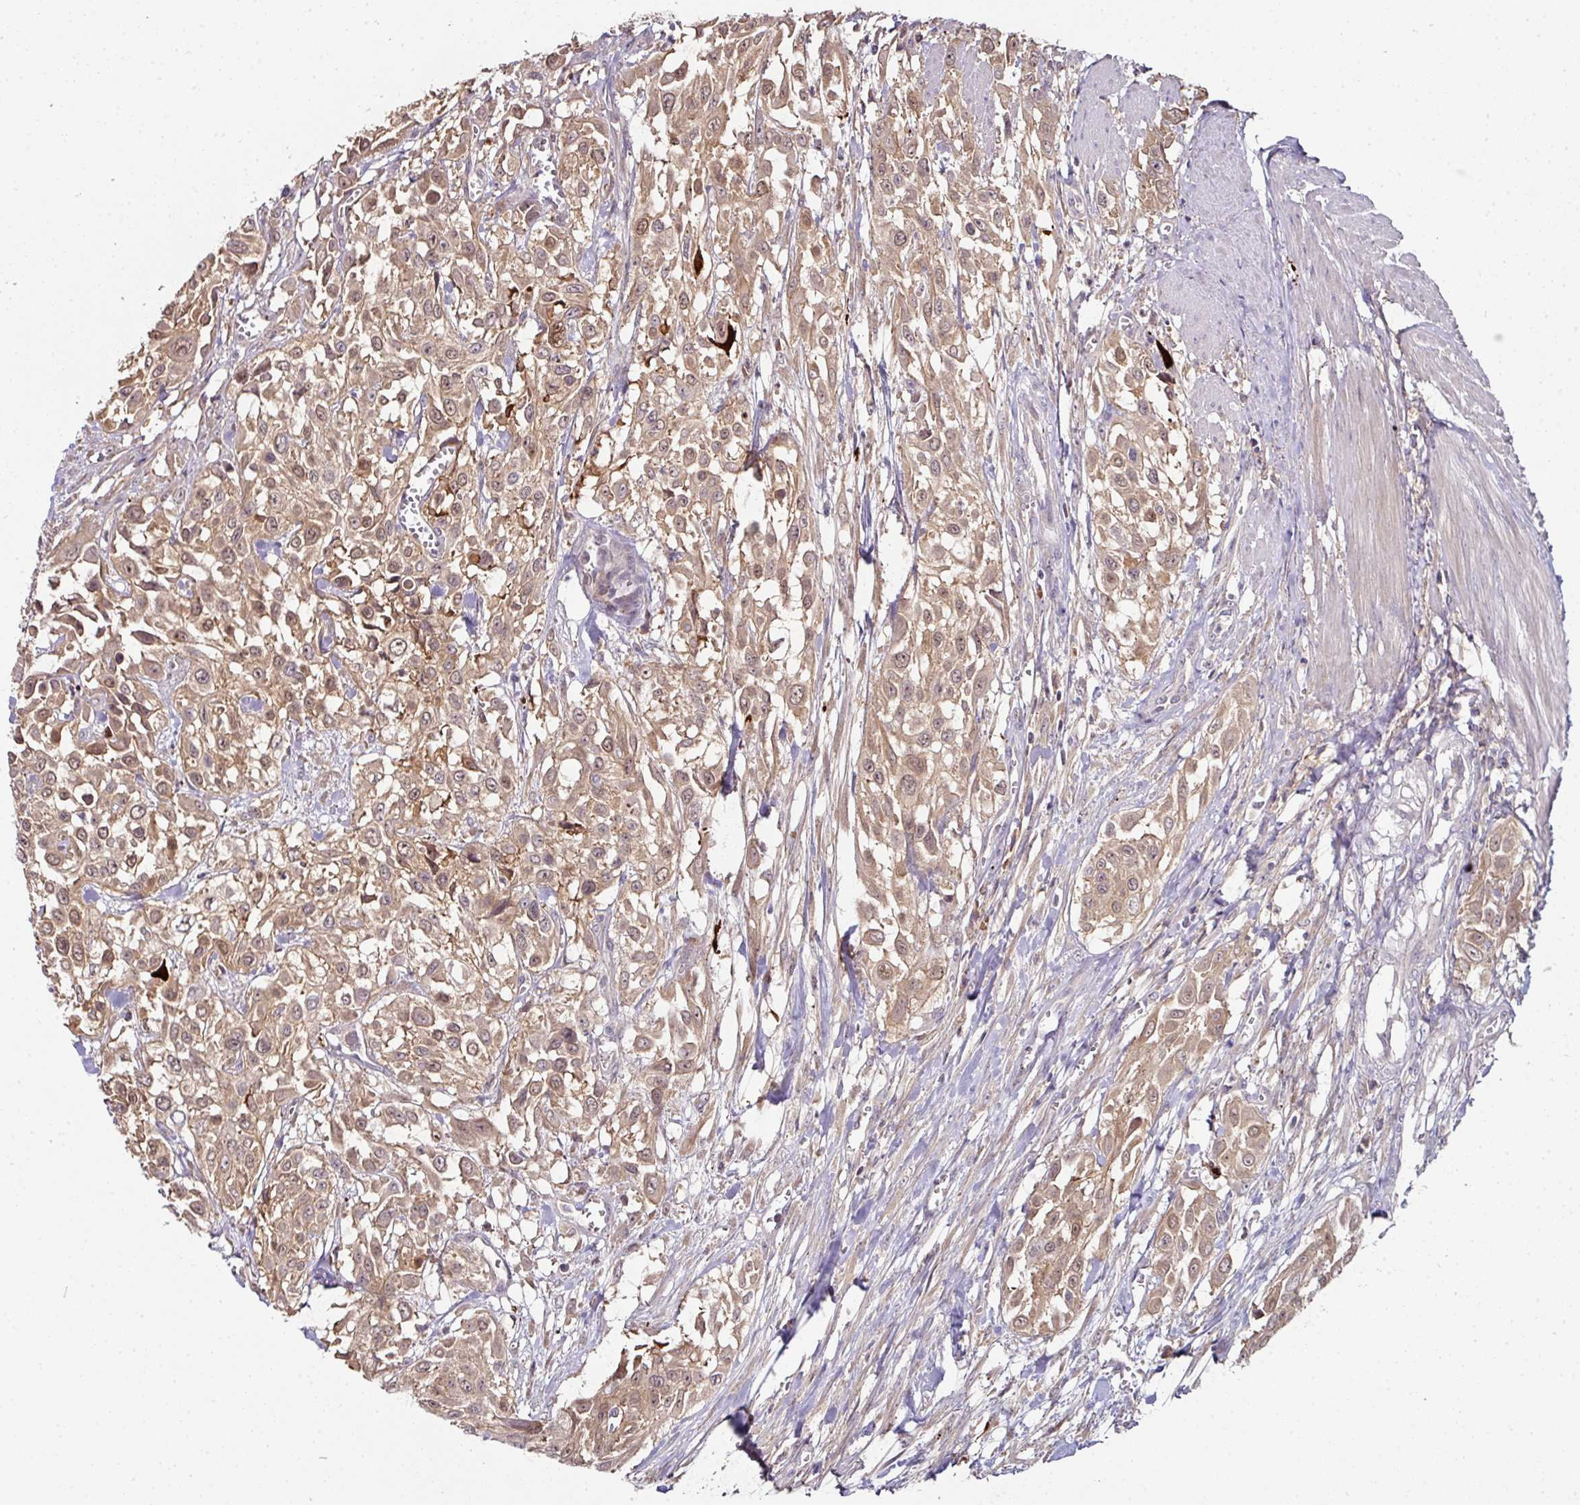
{"staining": {"intensity": "moderate", "quantity": ">75%", "location": "cytoplasmic/membranous"}, "tissue": "urothelial cancer", "cell_type": "Tumor cells", "image_type": "cancer", "snomed": [{"axis": "morphology", "description": "Urothelial carcinoma, High grade"}, {"axis": "topography", "description": "Urinary bladder"}], "caption": "Moderate cytoplasmic/membranous protein positivity is seen in approximately >75% of tumor cells in urothelial carcinoma (high-grade).", "gene": "CTDSP2", "patient": {"sex": "male", "age": 57}}